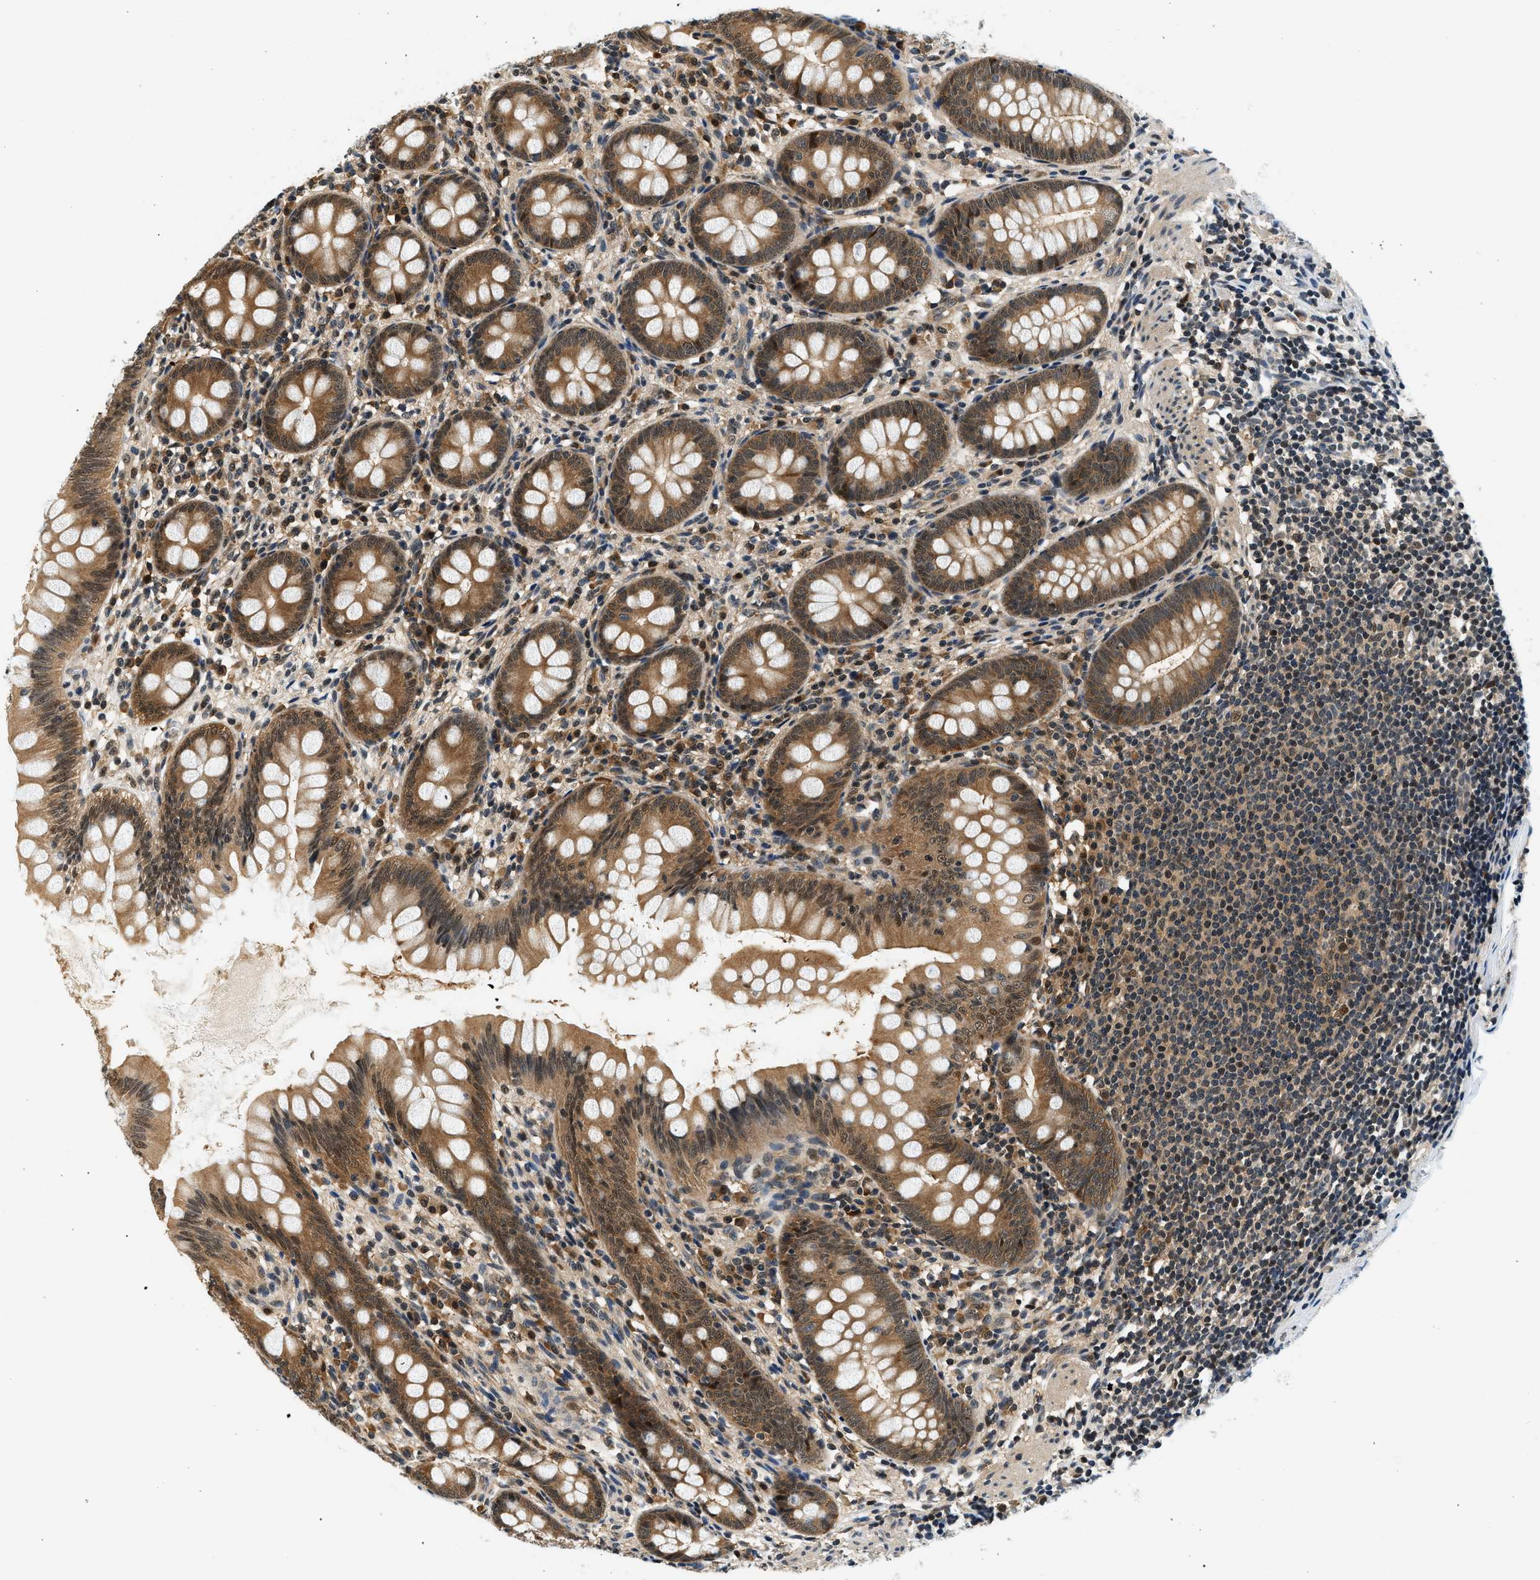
{"staining": {"intensity": "moderate", "quantity": ">75%", "location": "cytoplasmic/membranous,nuclear"}, "tissue": "appendix", "cell_type": "Glandular cells", "image_type": "normal", "snomed": [{"axis": "morphology", "description": "Normal tissue, NOS"}, {"axis": "topography", "description": "Appendix"}], "caption": "Immunohistochemical staining of unremarkable human appendix displays medium levels of moderate cytoplasmic/membranous,nuclear positivity in about >75% of glandular cells.", "gene": "PSMD3", "patient": {"sex": "female", "age": 77}}